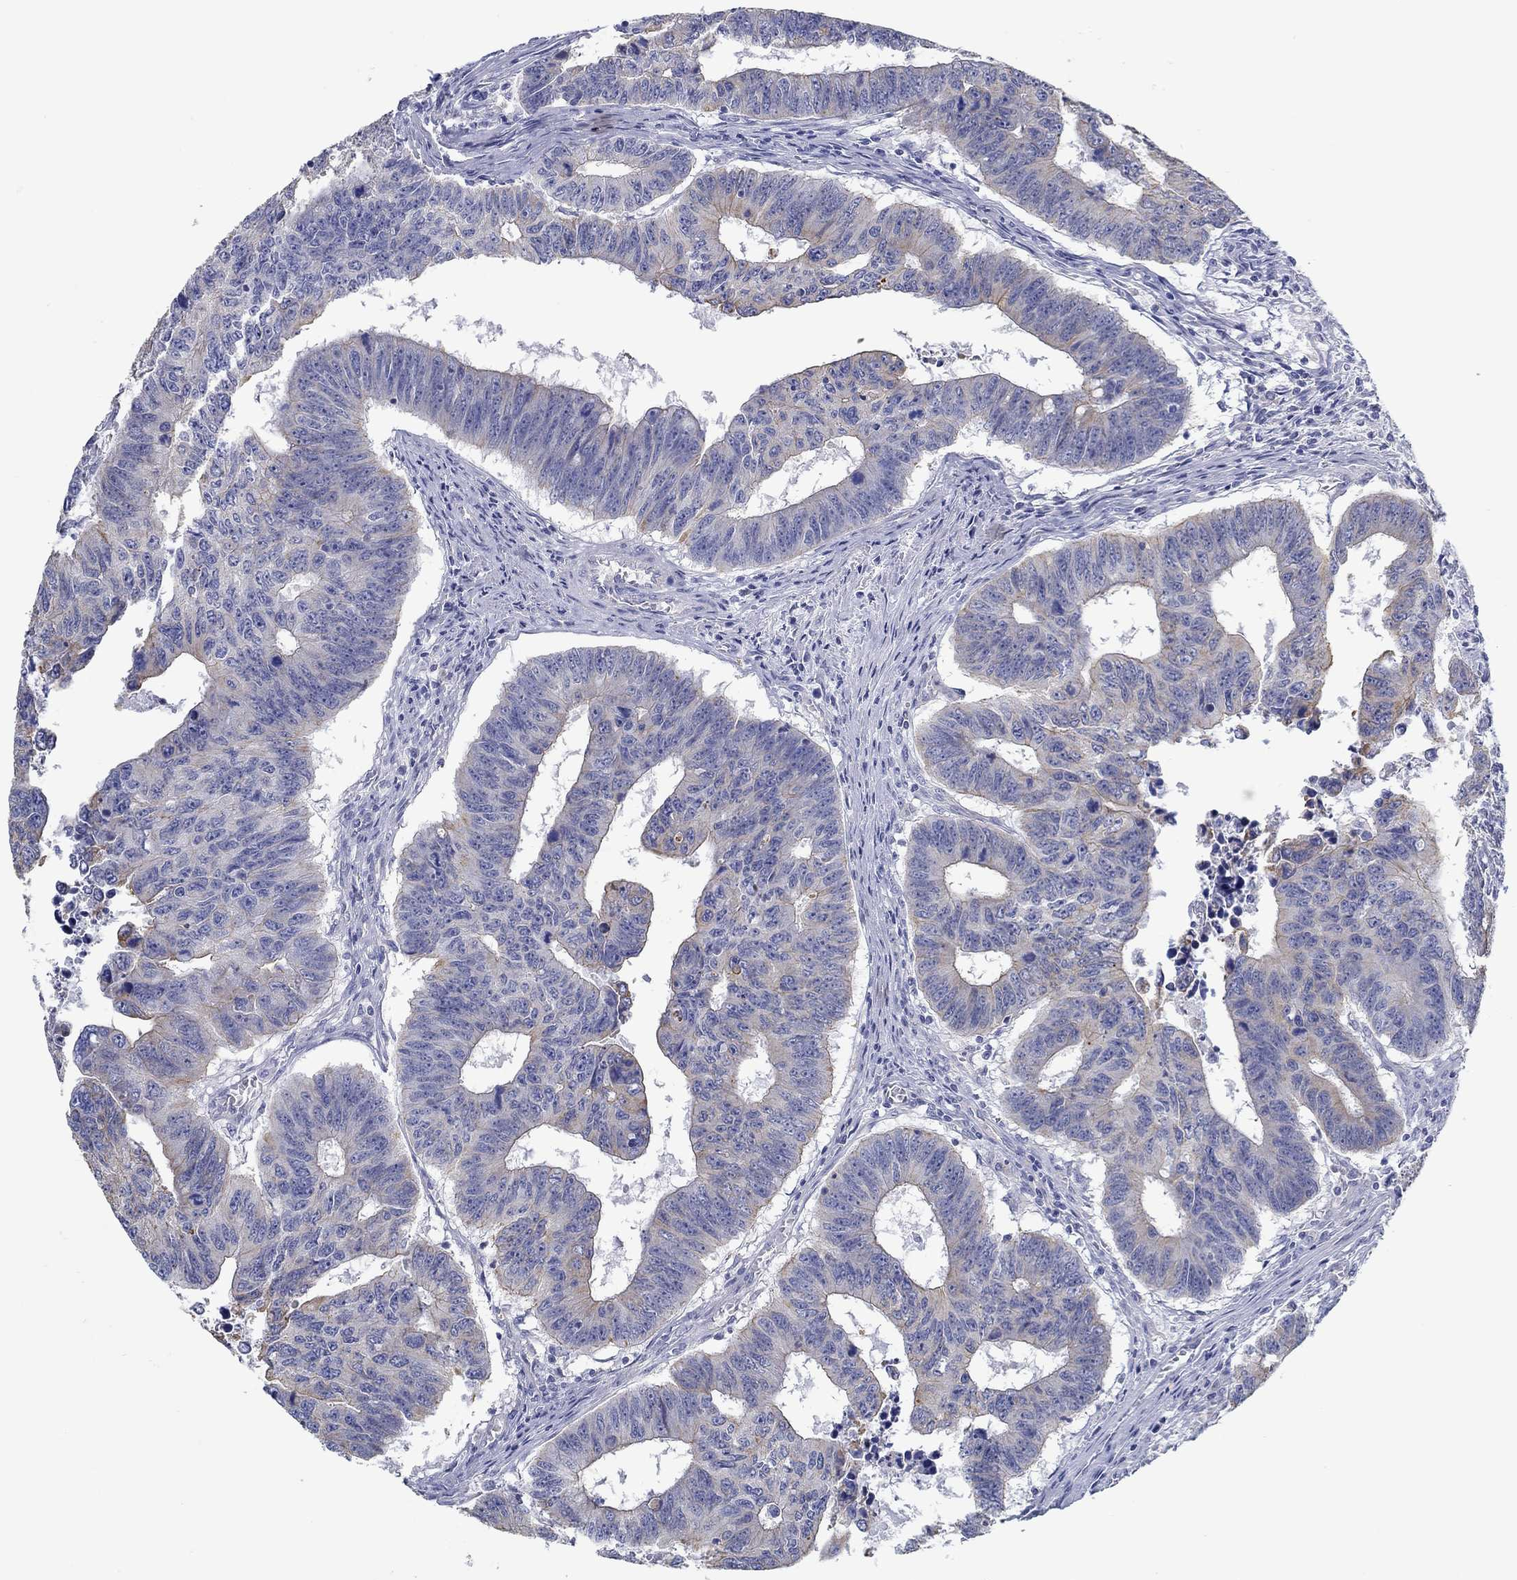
{"staining": {"intensity": "moderate", "quantity": "<25%", "location": "cytoplasmic/membranous"}, "tissue": "colorectal cancer", "cell_type": "Tumor cells", "image_type": "cancer", "snomed": [{"axis": "morphology", "description": "Adenocarcinoma, NOS"}, {"axis": "topography", "description": "Appendix"}, {"axis": "topography", "description": "Colon"}, {"axis": "topography", "description": "Cecum"}, {"axis": "topography", "description": "Colon asc"}], "caption": "Moderate cytoplasmic/membranous protein staining is seen in about <25% of tumor cells in colorectal cancer.", "gene": "BBOF1", "patient": {"sex": "female", "age": 85}}